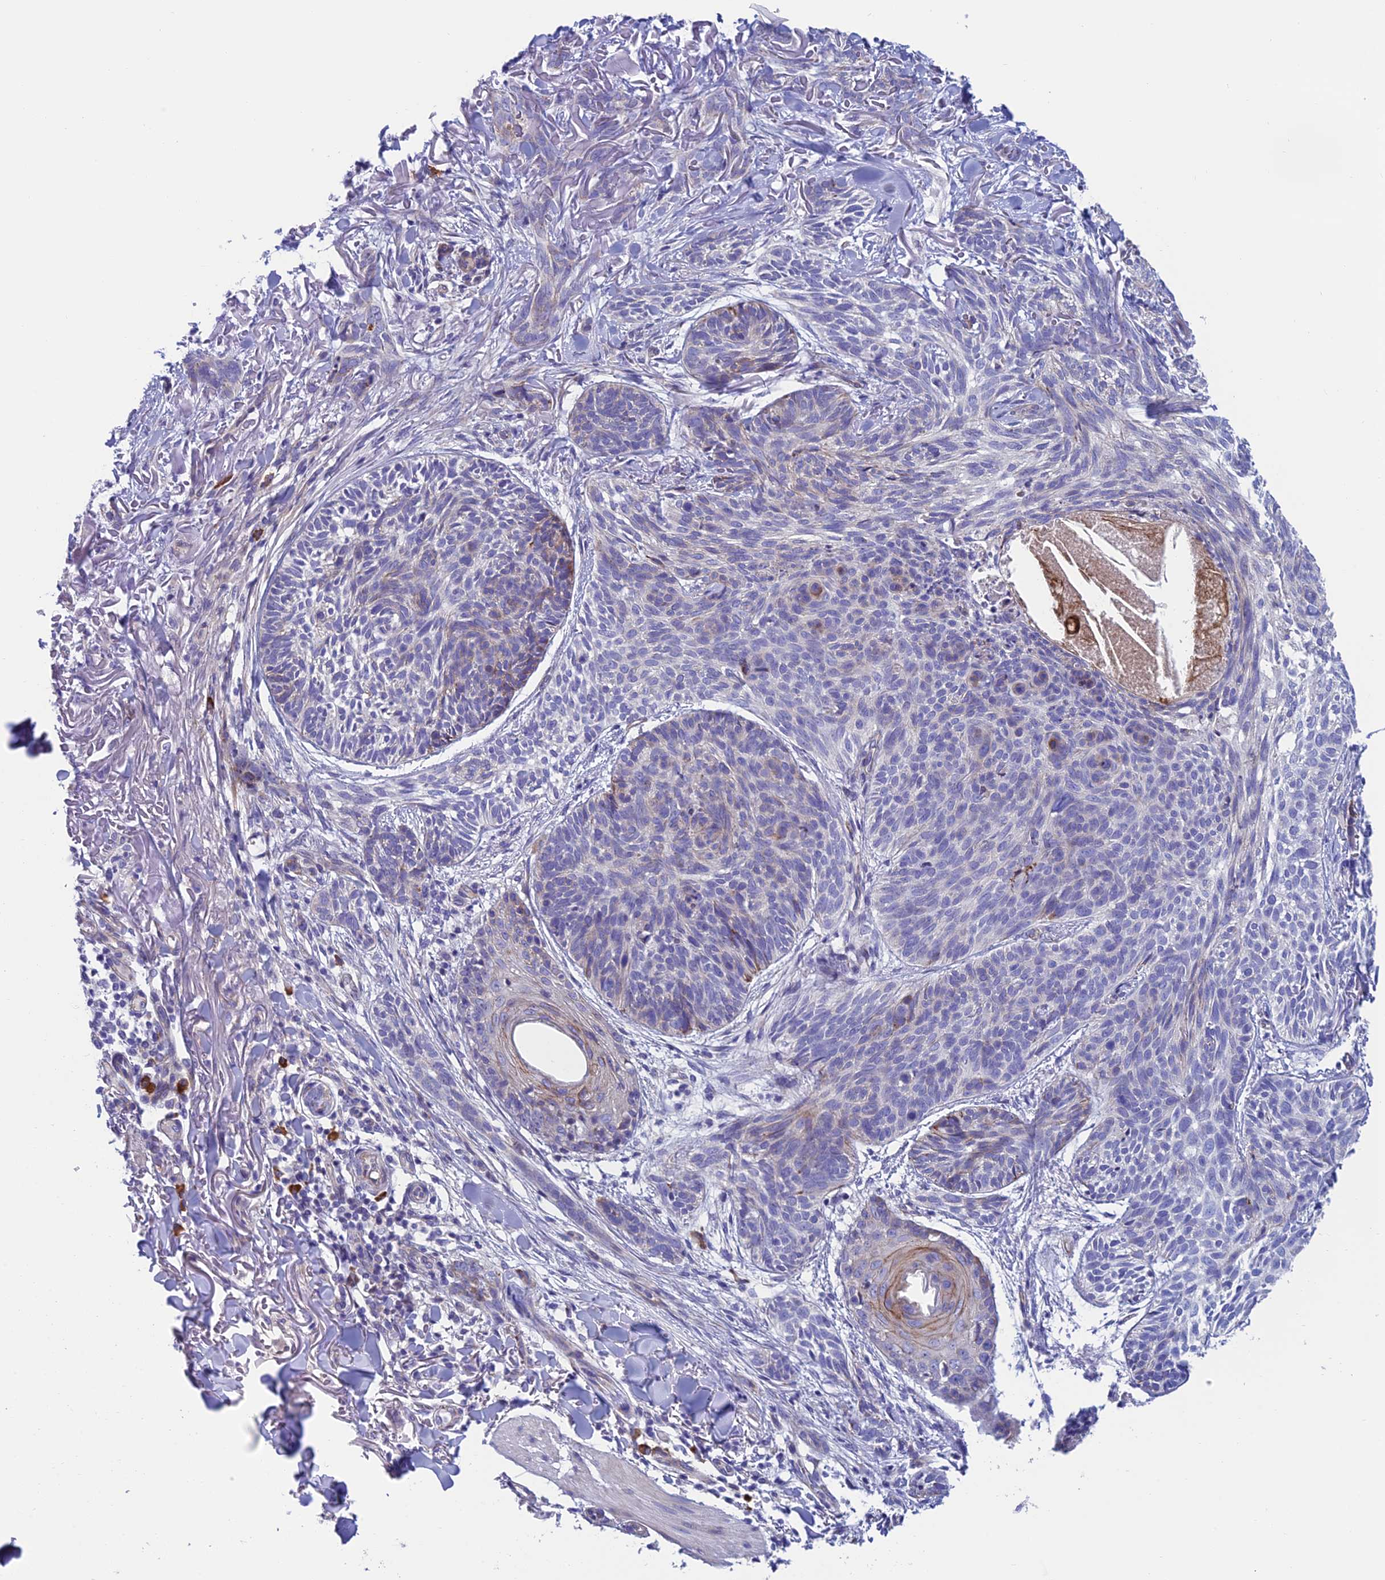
{"staining": {"intensity": "negative", "quantity": "none", "location": "none"}, "tissue": "skin cancer", "cell_type": "Tumor cells", "image_type": "cancer", "snomed": [{"axis": "morphology", "description": "Normal tissue, NOS"}, {"axis": "morphology", "description": "Basal cell carcinoma"}, {"axis": "topography", "description": "Skin"}], "caption": "Immunohistochemical staining of human skin cancer (basal cell carcinoma) reveals no significant expression in tumor cells.", "gene": "MACIR", "patient": {"sex": "male", "age": 66}}